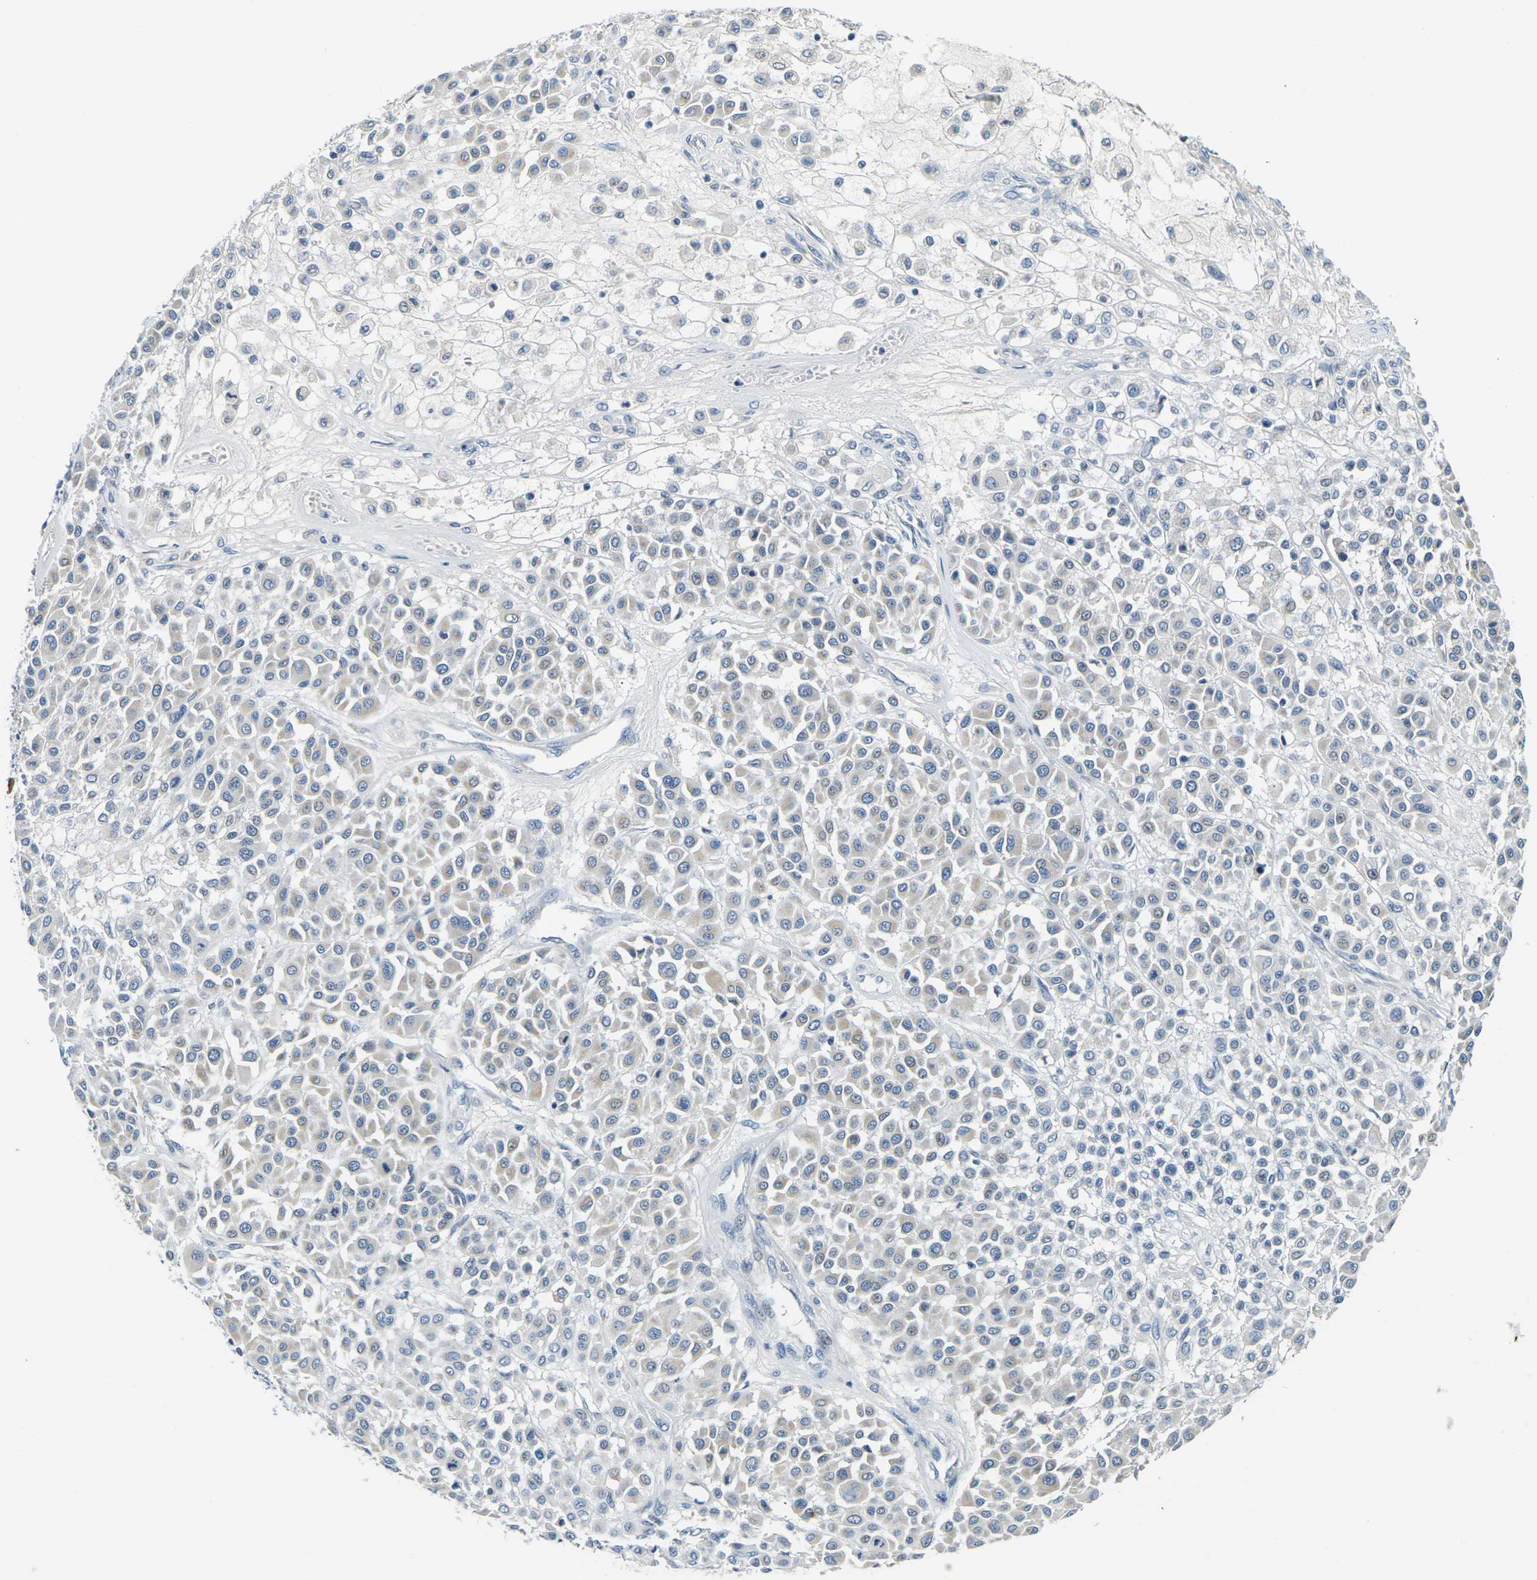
{"staining": {"intensity": "negative", "quantity": "none", "location": "none"}, "tissue": "melanoma", "cell_type": "Tumor cells", "image_type": "cancer", "snomed": [{"axis": "morphology", "description": "Malignant melanoma, Metastatic site"}, {"axis": "topography", "description": "Soft tissue"}], "caption": "Immunohistochemistry (IHC) of human malignant melanoma (metastatic site) exhibits no staining in tumor cells.", "gene": "SHISAL2B", "patient": {"sex": "male", "age": 41}}